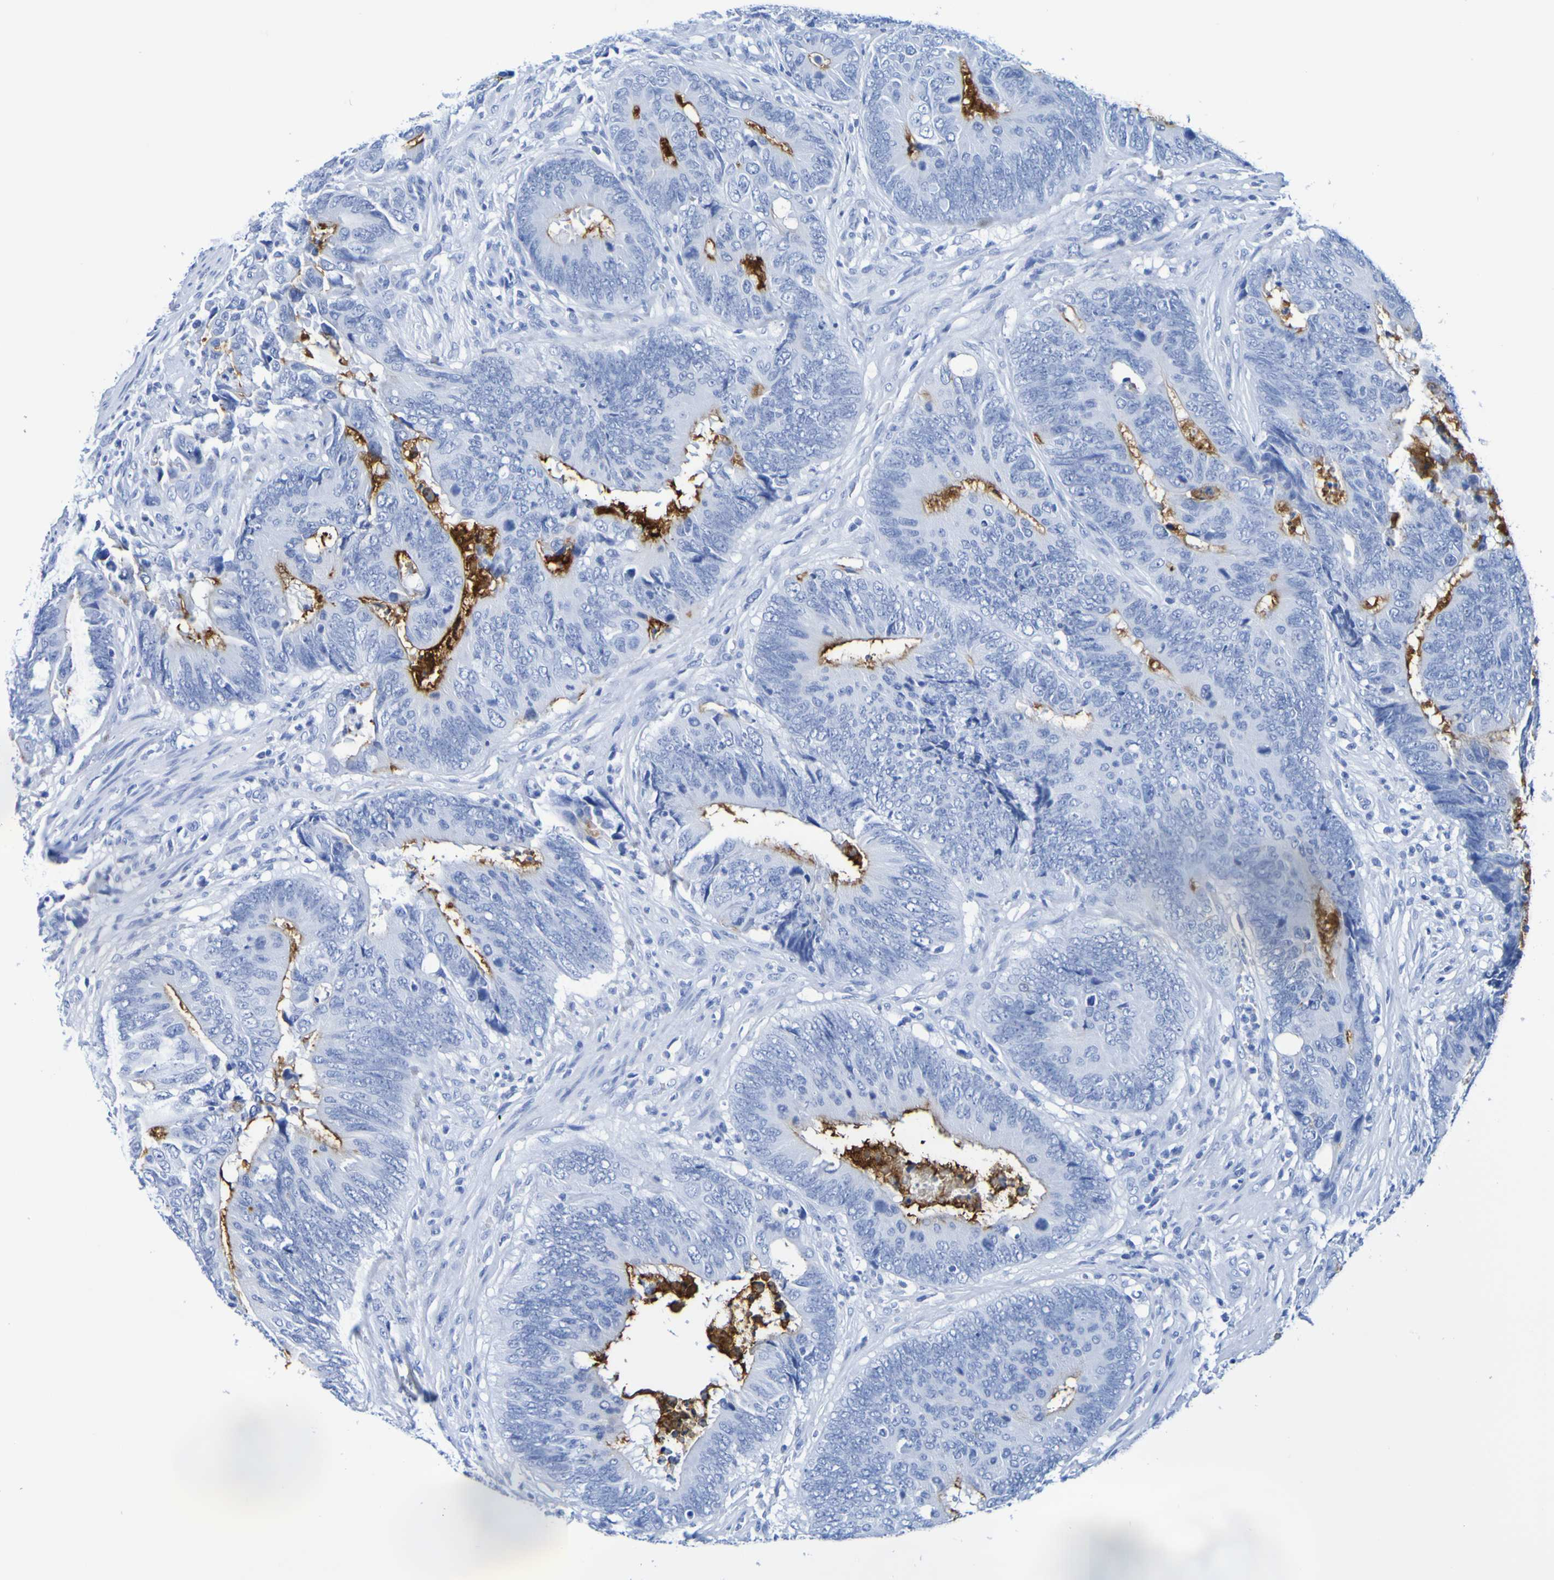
{"staining": {"intensity": "negative", "quantity": "none", "location": "none"}, "tissue": "colorectal cancer", "cell_type": "Tumor cells", "image_type": "cancer", "snomed": [{"axis": "morphology", "description": "Normal tissue, NOS"}, {"axis": "morphology", "description": "Adenocarcinoma, NOS"}, {"axis": "topography", "description": "Colon"}], "caption": "Colorectal adenocarcinoma was stained to show a protein in brown. There is no significant positivity in tumor cells.", "gene": "DPEP1", "patient": {"sex": "male", "age": 56}}